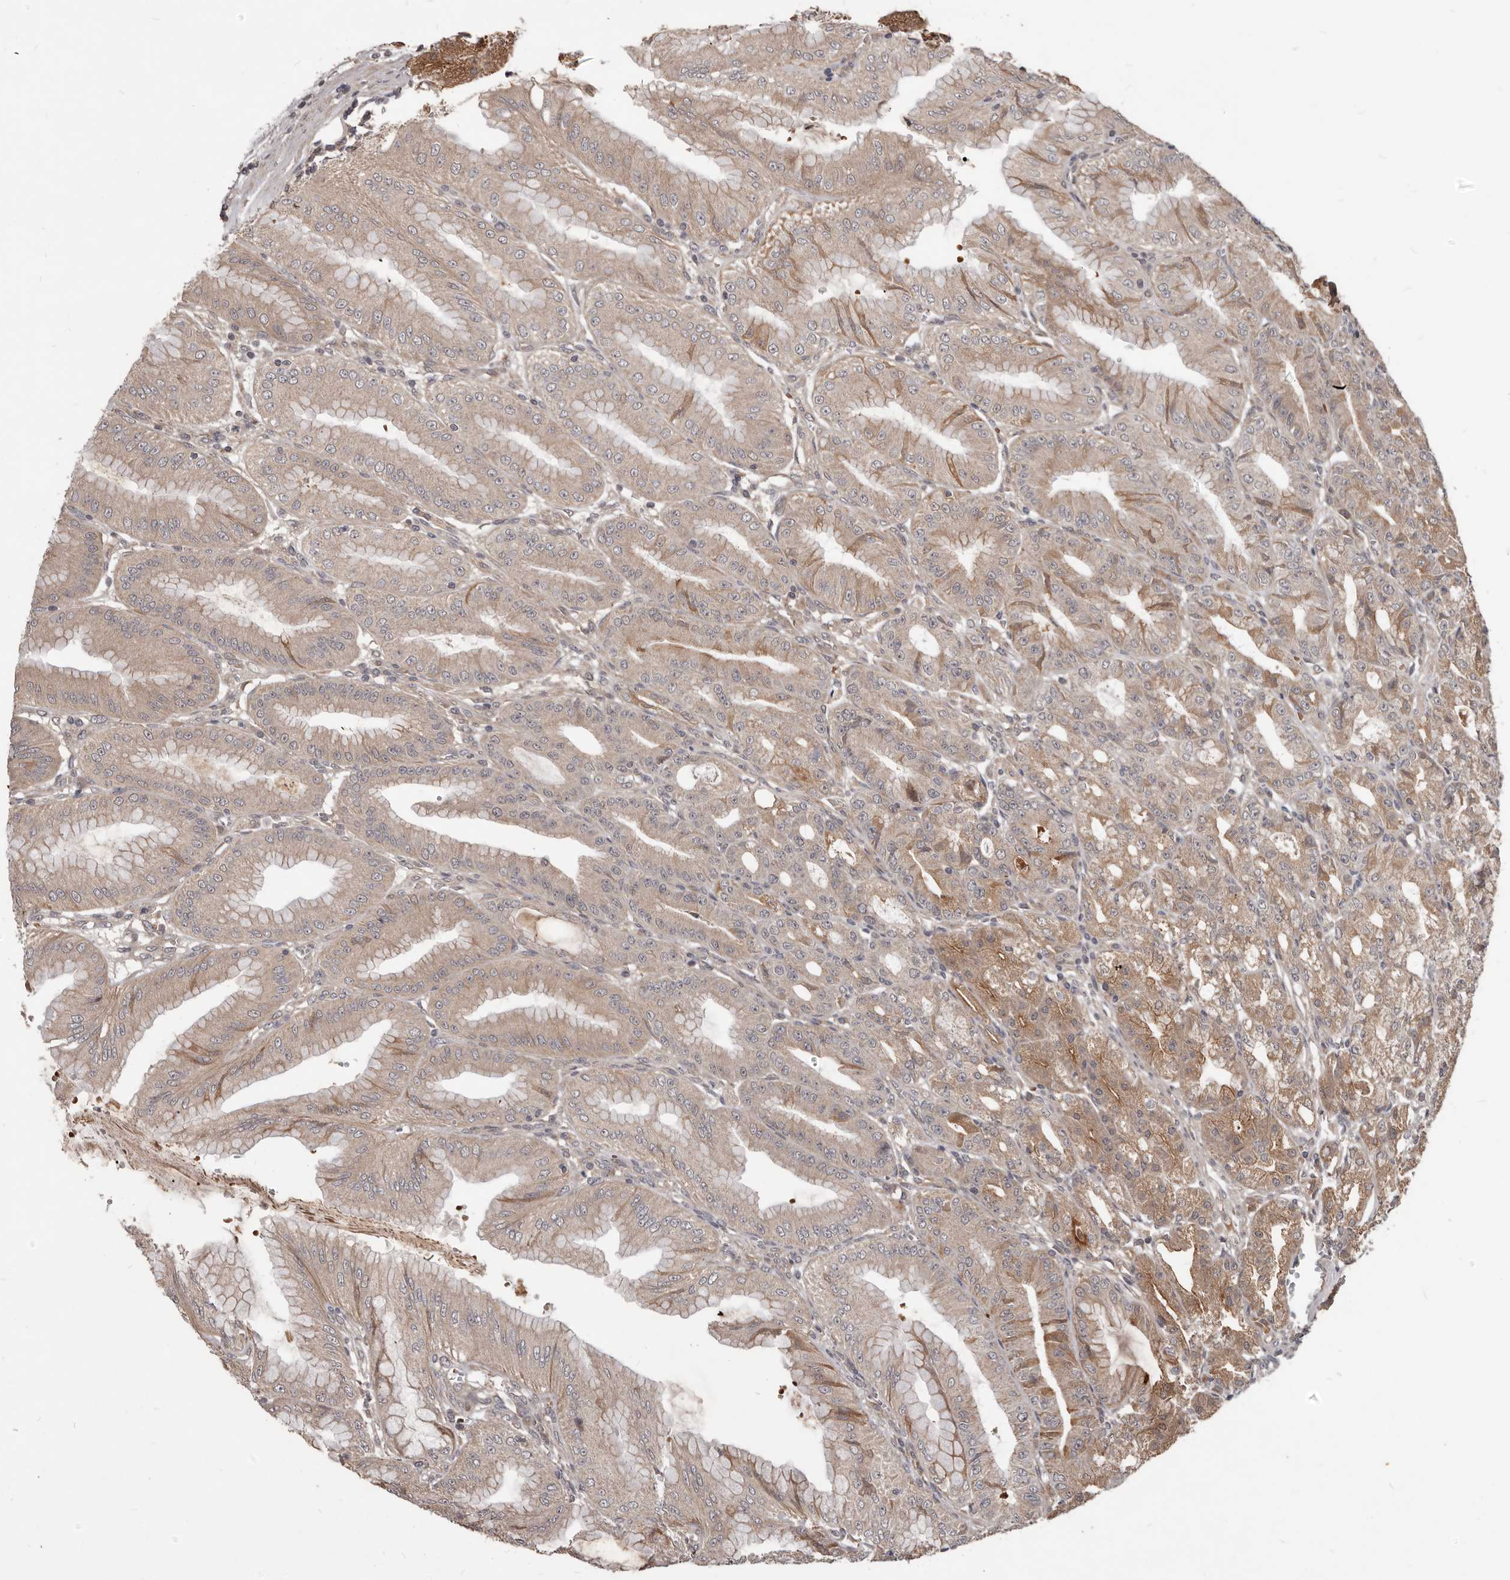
{"staining": {"intensity": "strong", "quantity": "25%-75%", "location": "cytoplasmic/membranous"}, "tissue": "stomach", "cell_type": "Glandular cells", "image_type": "normal", "snomed": [{"axis": "morphology", "description": "Normal tissue, NOS"}, {"axis": "topography", "description": "Stomach, lower"}], "caption": "Protein analysis of benign stomach shows strong cytoplasmic/membranous staining in approximately 25%-75% of glandular cells.", "gene": "GABPB2", "patient": {"sex": "male", "age": 71}}